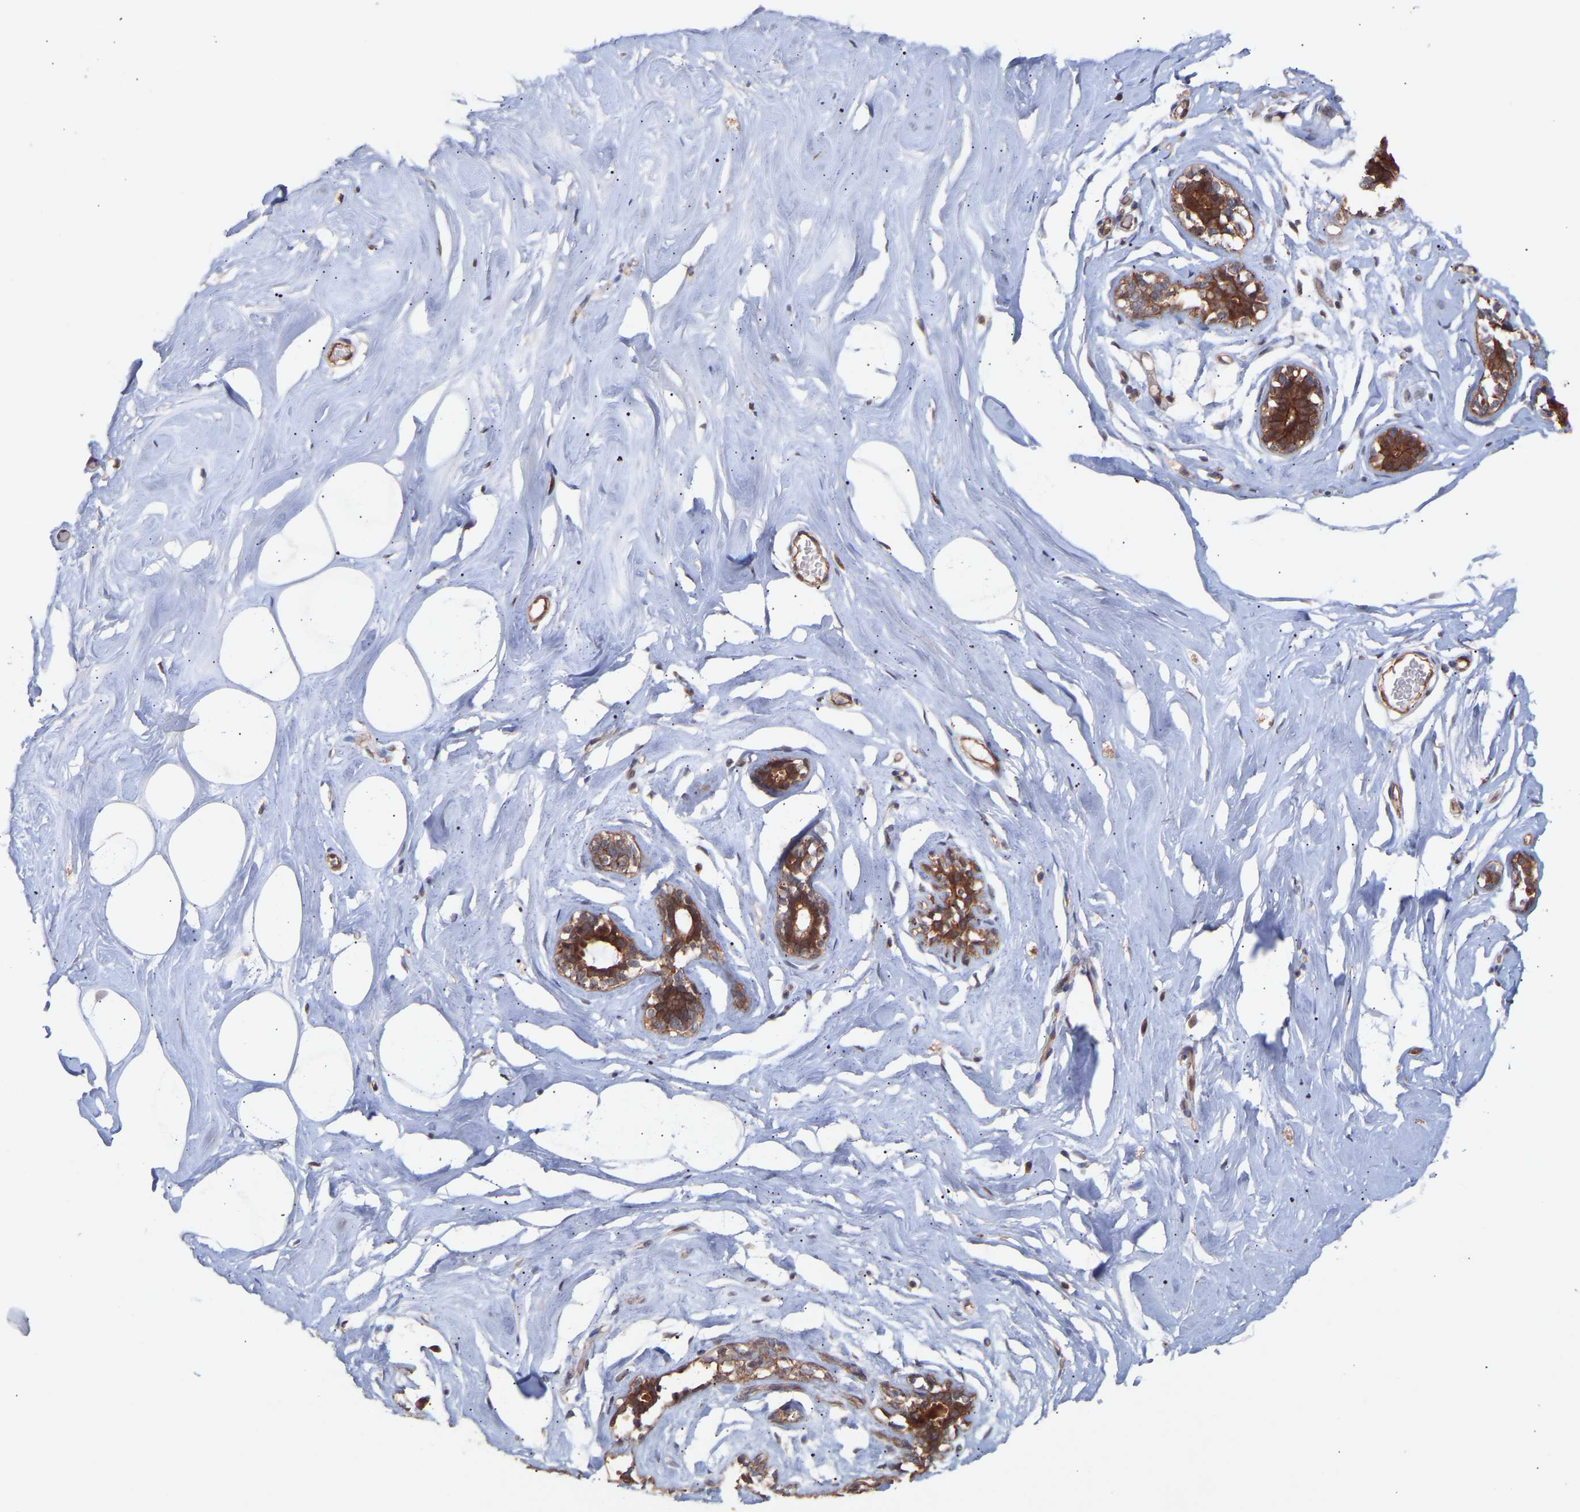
{"staining": {"intensity": "moderate", "quantity": ">75%", "location": "cytoplasmic/membranous"}, "tissue": "adipose tissue", "cell_type": "Adipocytes", "image_type": "normal", "snomed": [{"axis": "morphology", "description": "Normal tissue, NOS"}, {"axis": "morphology", "description": "Fibrosis, NOS"}, {"axis": "topography", "description": "Breast"}, {"axis": "topography", "description": "Adipose tissue"}], "caption": "Protein expression analysis of benign human adipose tissue reveals moderate cytoplasmic/membranous expression in approximately >75% of adipocytes. (DAB IHC, brown staining for protein, blue staining for nuclei).", "gene": "PDLIM5", "patient": {"sex": "female", "age": 39}}